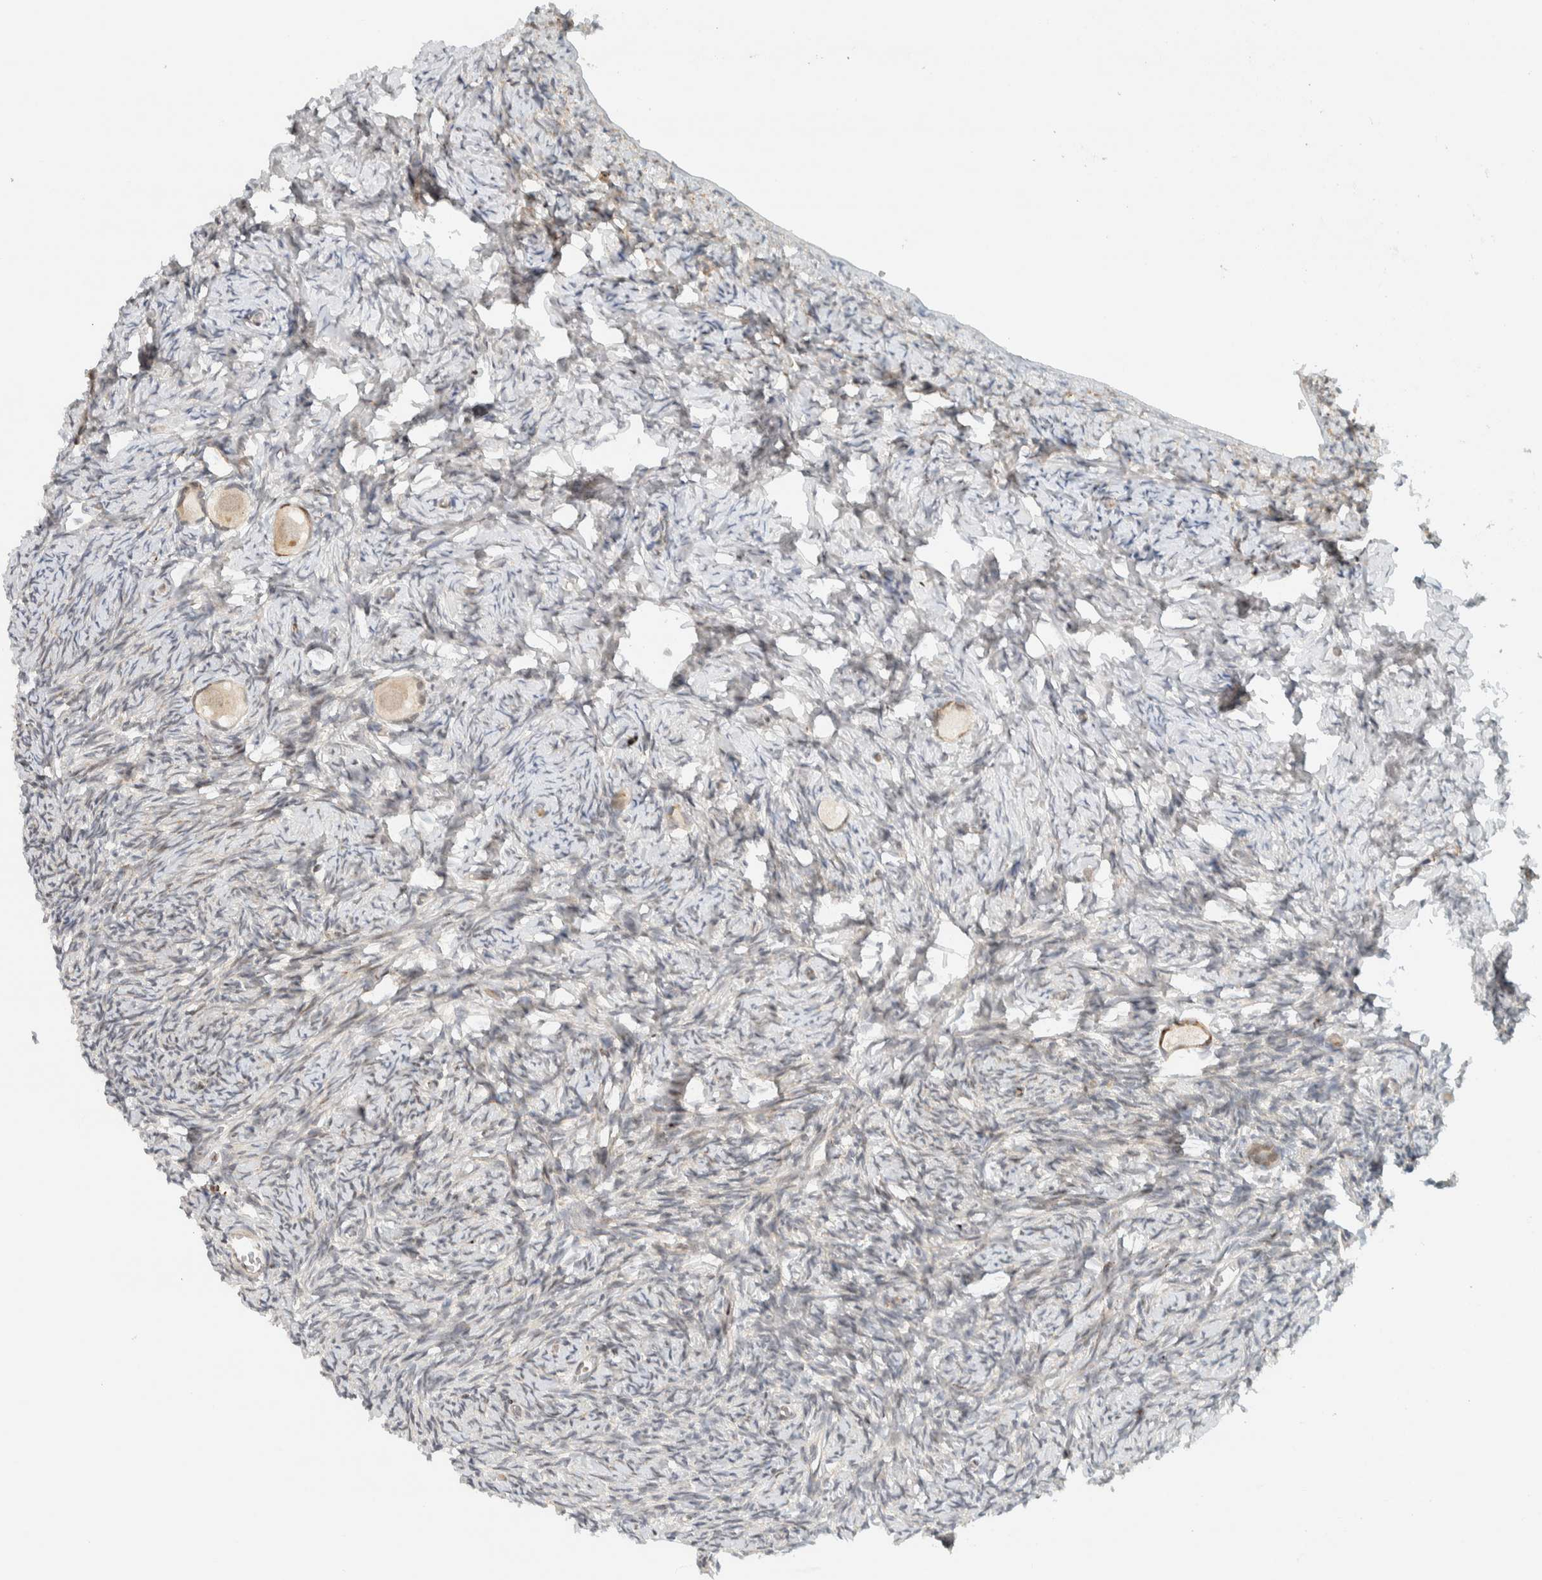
{"staining": {"intensity": "weak", "quantity": "25%-75%", "location": "nuclear"}, "tissue": "ovary", "cell_type": "Follicle cells", "image_type": "normal", "snomed": [{"axis": "morphology", "description": "Normal tissue, NOS"}, {"axis": "topography", "description": "Ovary"}], "caption": "Weak nuclear staining is appreciated in about 25%-75% of follicle cells in unremarkable ovary. The staining was performed using DAB (3,3'-diaminobenzidine) to visualize the protein expression in brown, while the nuclei were stained in blue with hematoxylin (Magnification: 20x).", "gene": "ITPRID1", "patient": {"sex": "female", "age": 27}}